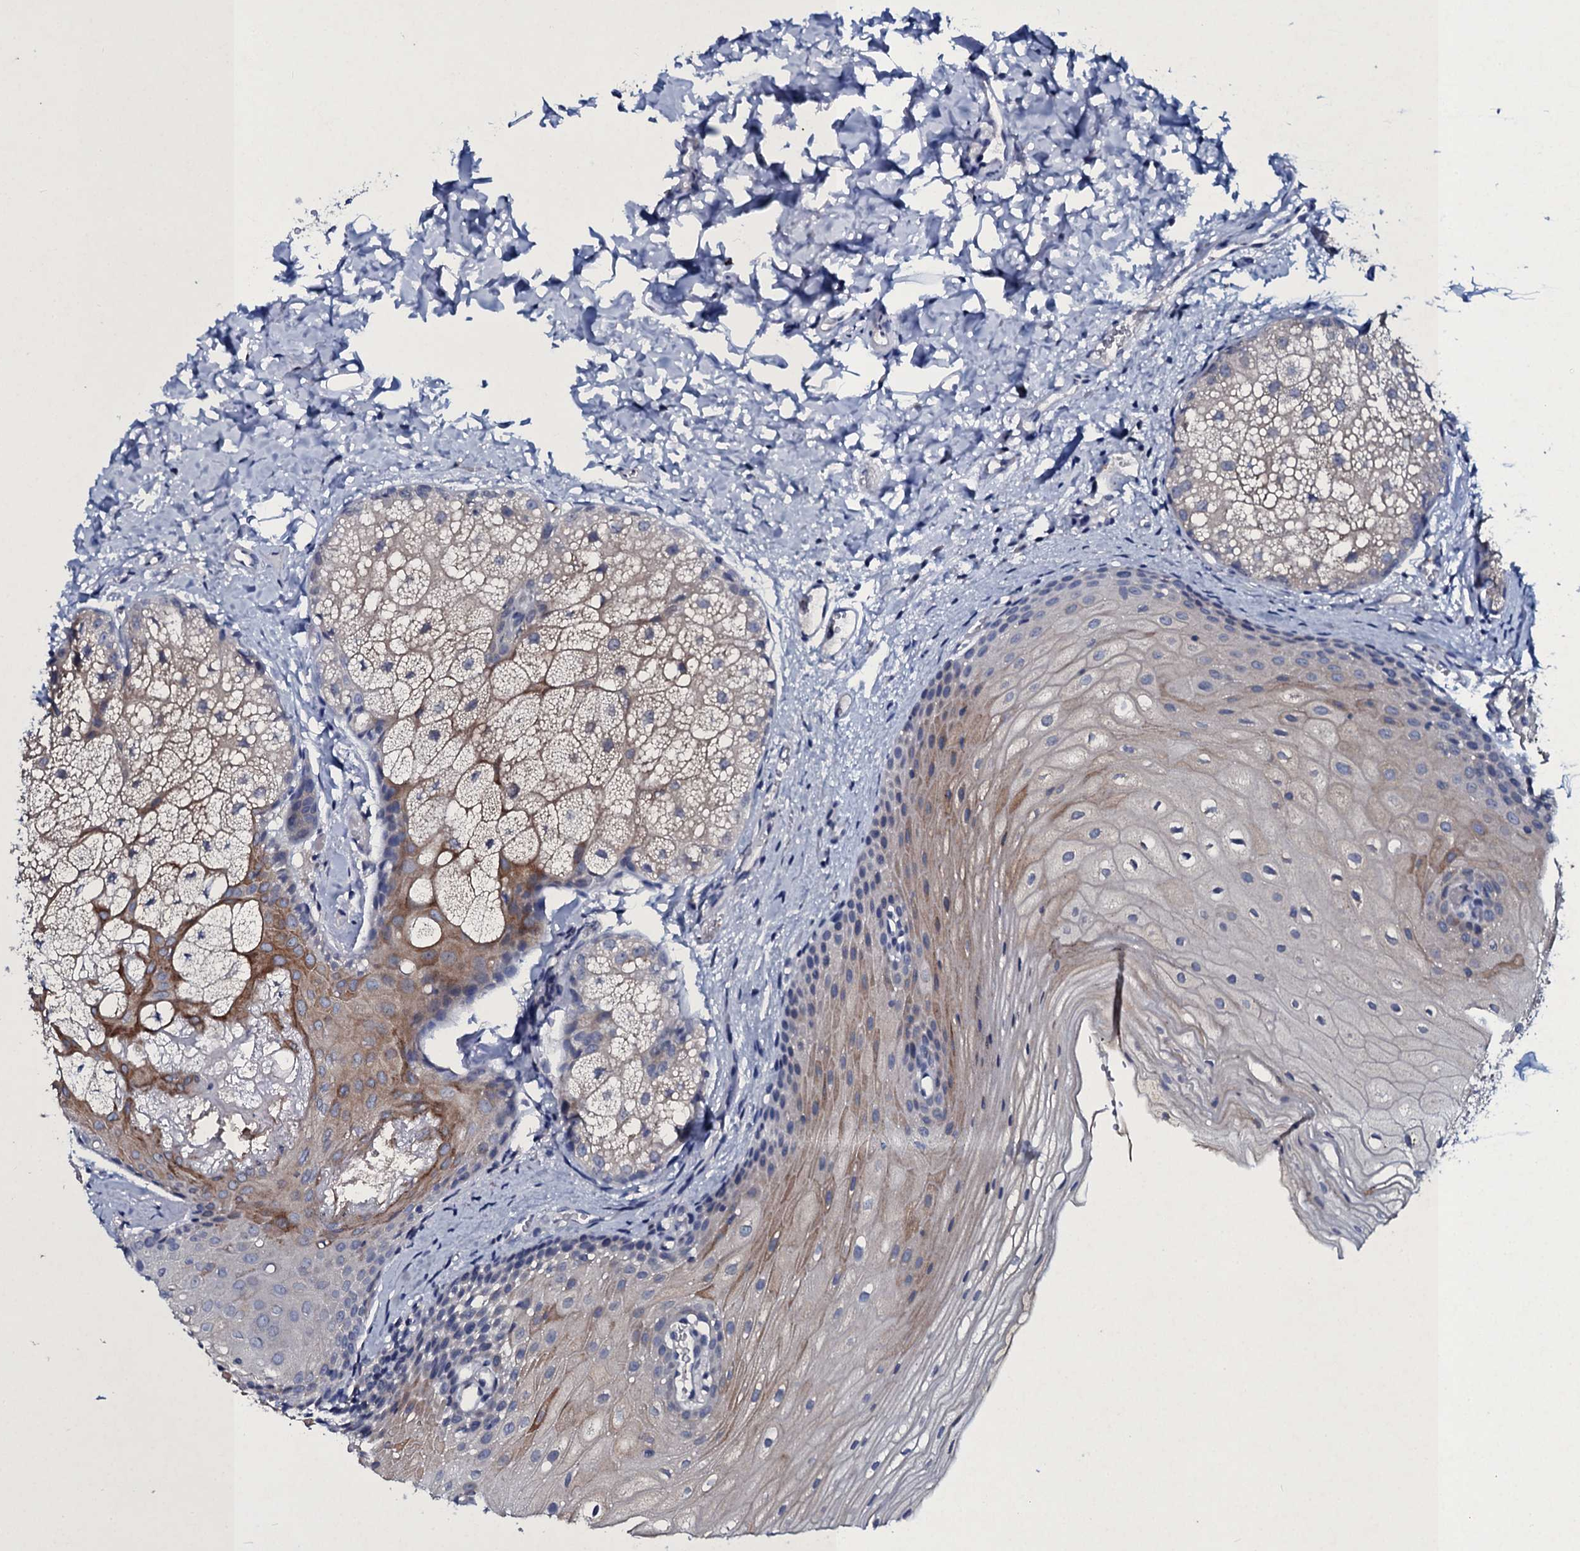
{"staining": {"intensity": "moderate", "quantity": "25%-75%", "location": "cytoplasmic/membranous"}, "tissue": "oral mucosa", "cell_type": "Squamous epithelial cells", "image_type": "normal", "snomed": [{"axis": "morphology", "description": "Normal tissue, NOS"}, {"axis": "topography", "description": "Oral tissue"}], "caption": "Immunohistochemistry staining of benign oral mucosa, which reveals medium levels of moderate cytoplasmic/membranous expression in approximately 25%-75% of squamous epithelial cells indicating moderate cytoplasmic/membranous protein positivity. The staining was performed using DAB (3,3'-diaminobenzidine) (brown) for protein detection and nuclei were counterstained in hematoxylin (blue).", "gene": "TPGS2", "patient": {"sex": "female", "age": 70}}